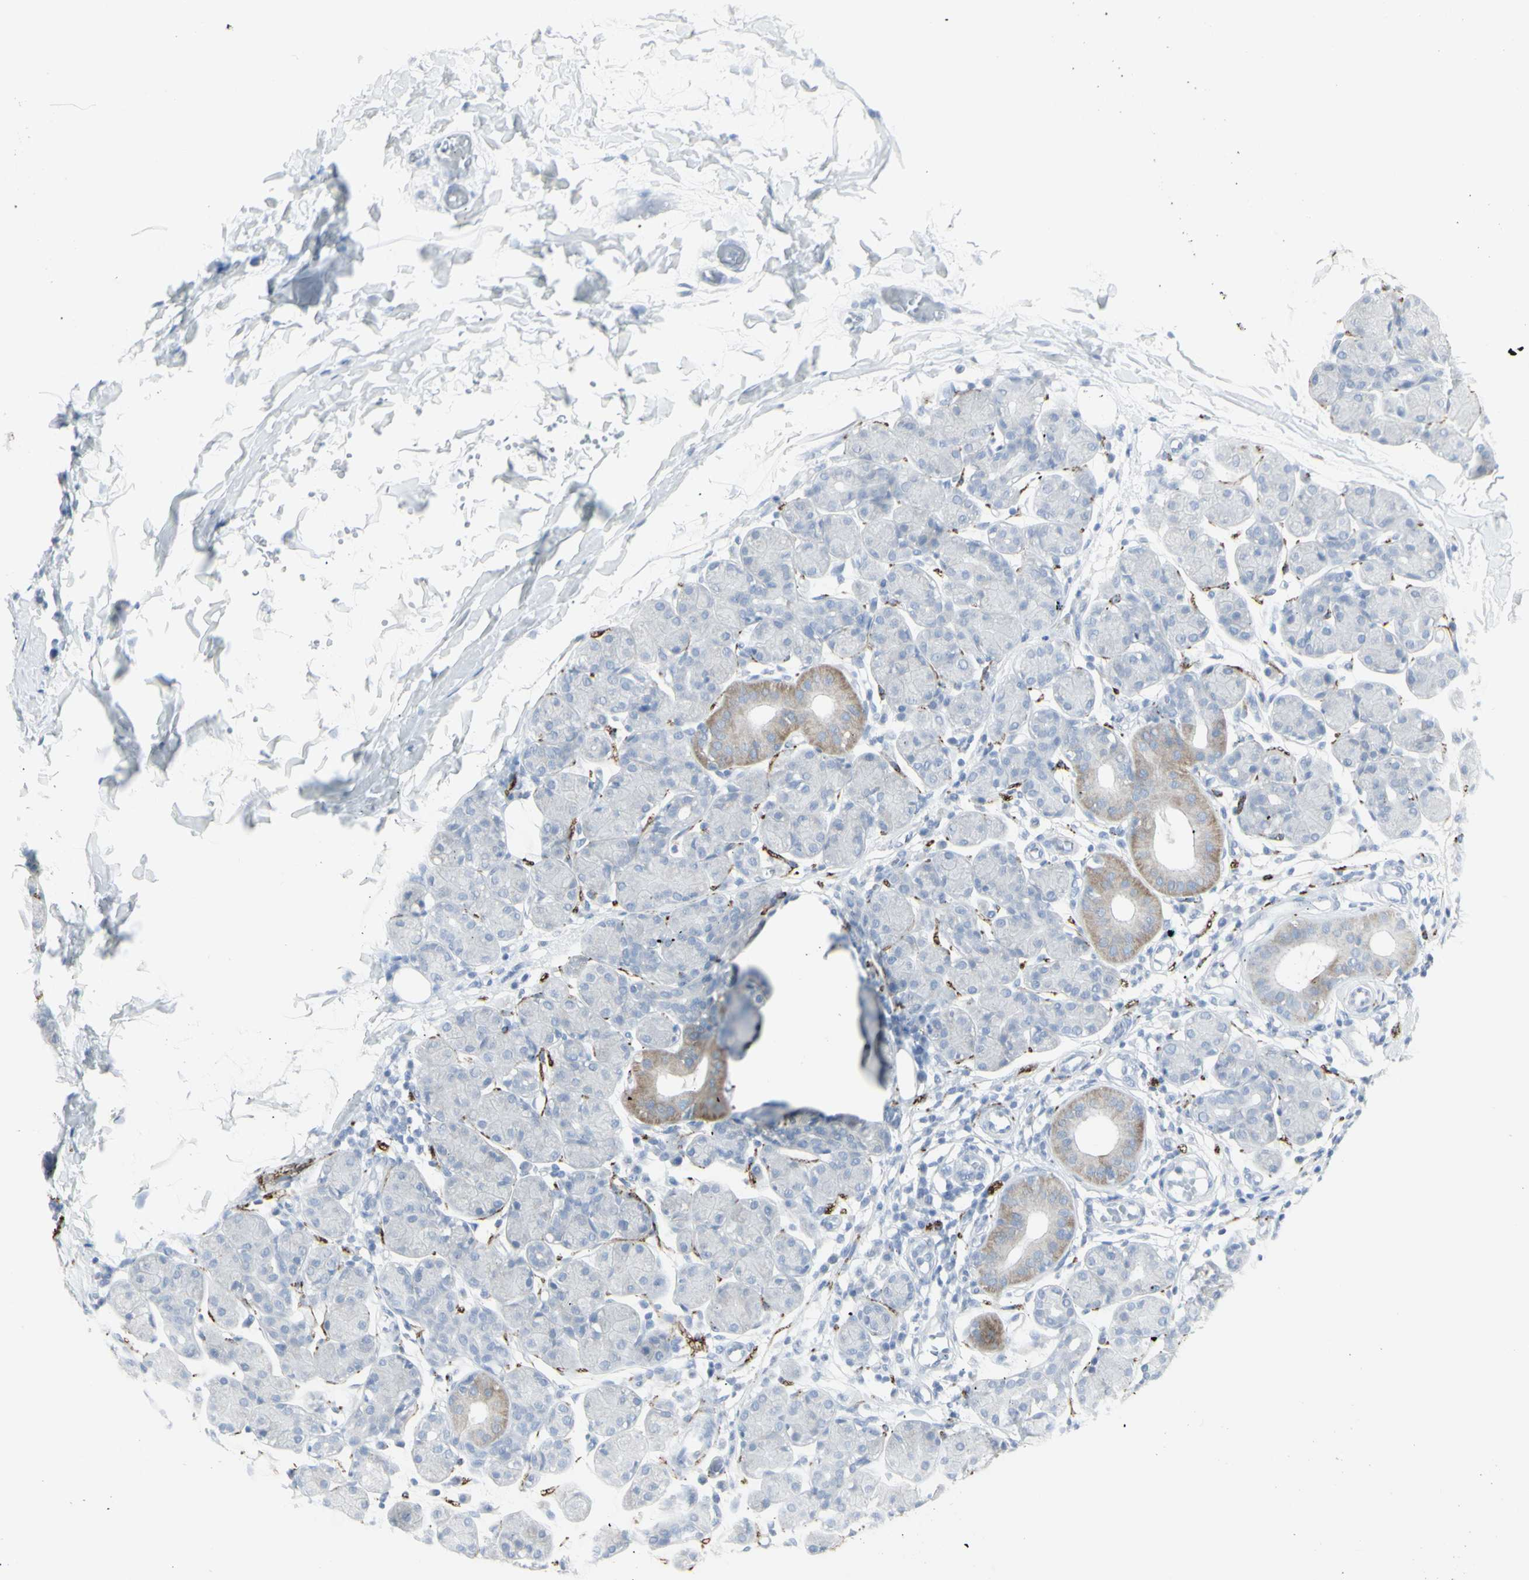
{"staining": {"intensity": "negative", "quantity": "none", "location": "none"}, "tissue": "salivary gland", "cell_type": "Glandular cells", "image_type": "normal", "snomed": [{"axis": "morphology", "description": "Normal tissue, NOS"}, {"axis": "morphology", "description": "Inflammation, NOS"}, {"axis": "topography", "description": "Lymph node"}, {"axis": "topography", "description": "Salivary gland"}], "caption": "The immunohistochemistry (IHC) micrograph has no significant staining in glandular cells of salivary gland. (Stains: DAB (3,3'-diaminobenzidine) IHC with hematoxylin counter stain, Microscopy: brightfield microscopy at high magnification).", "gene": "ENSG00000198211", "patient": {"sex": "male", "age": 3}}